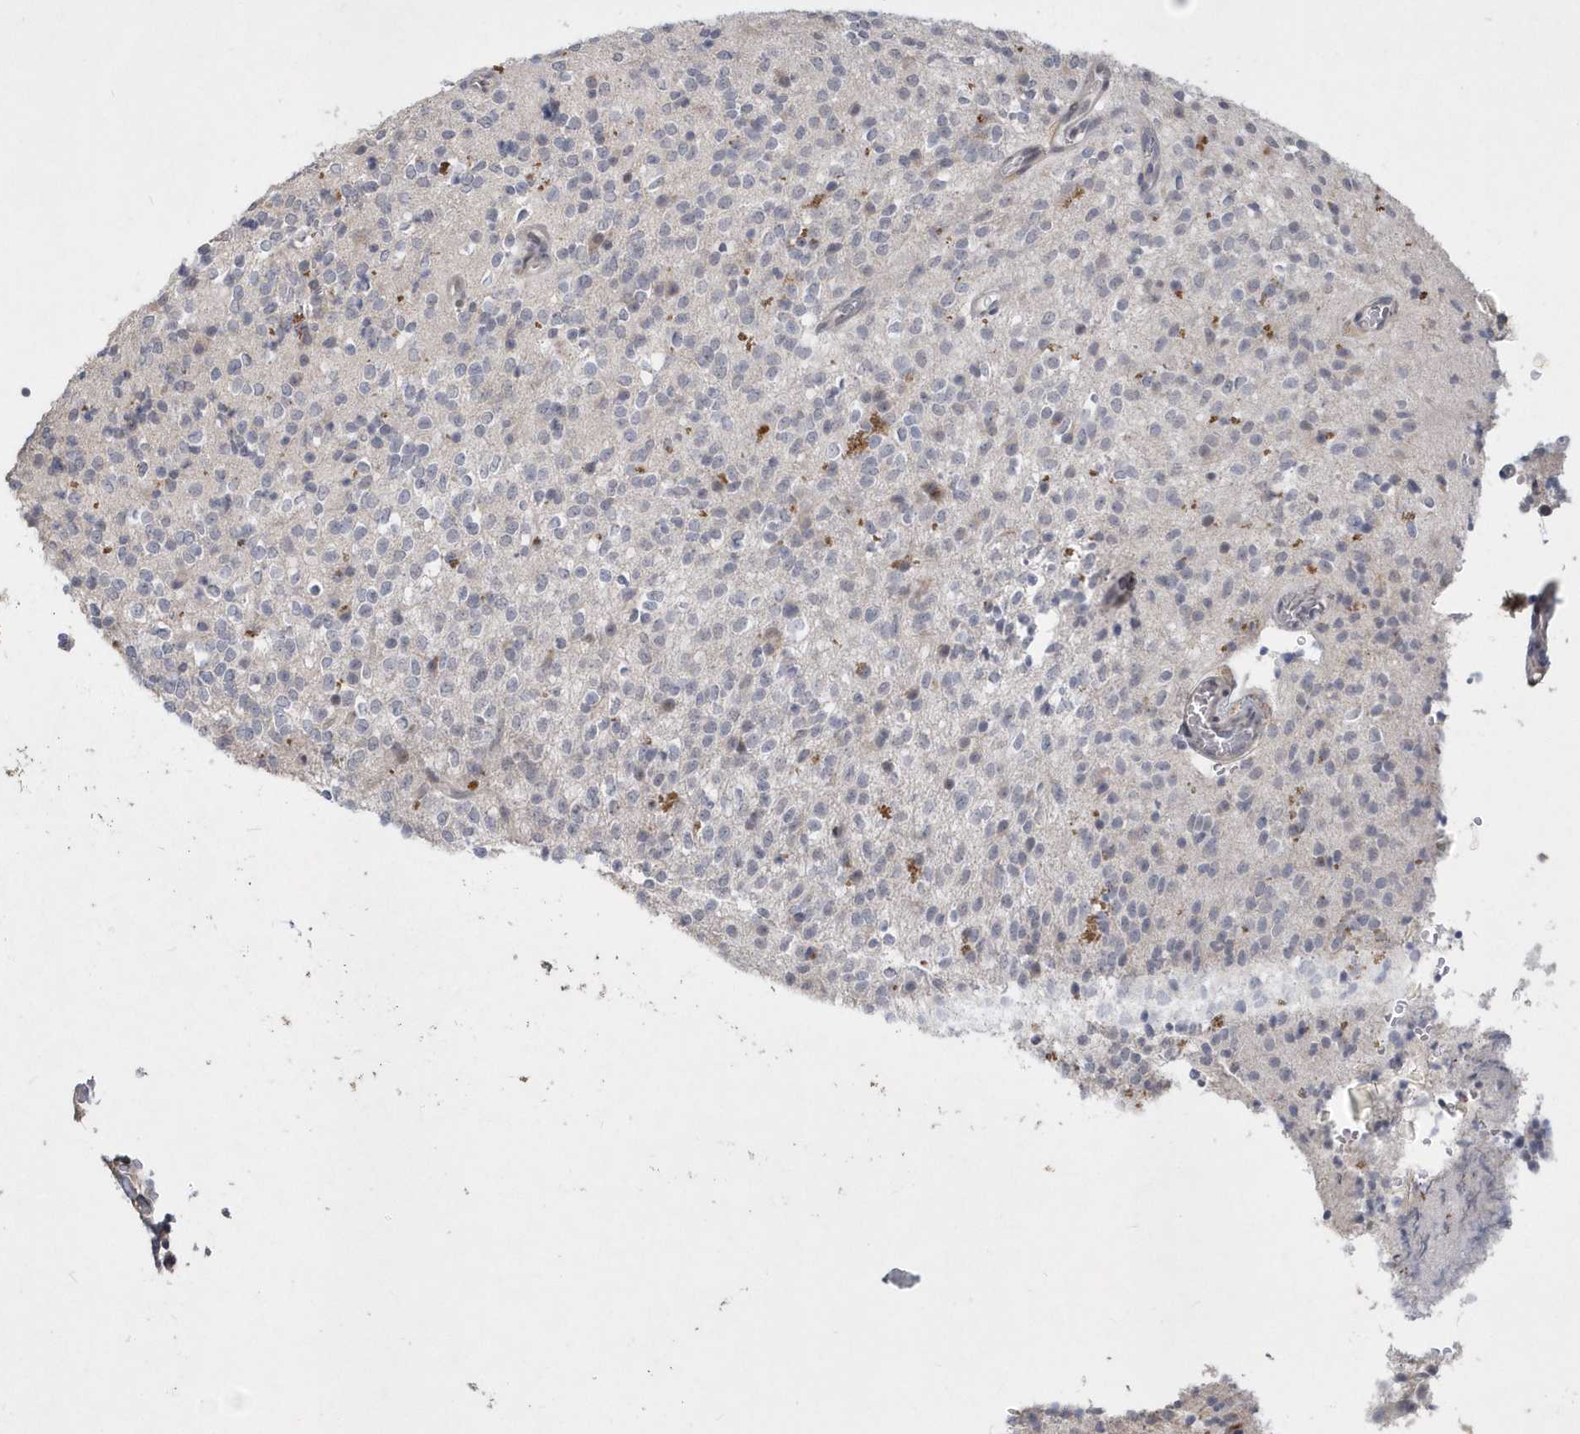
{"staining": {"intensity": "negative", "quantity": "none", "location": "none"}, "tissue": "glioma", "cell_type": "Tumor cells", "image_type": "cancer", "snomed": [{"axis": "morphology", "description": "Glioma, malignant, High grade"}, {"axis": "topography", "description": "Brain"}], "caption": "Immunohistochemistry (IHC) histopathology image of neoplastic tissue: malignant glioma (high-grade) stained with DAB (3,3'-diaminobenzidine) demonstrates no significant protein expression in tumor cells.", "gene": "TSPEAR", "patient": {"sex": "male", "age": 34}}